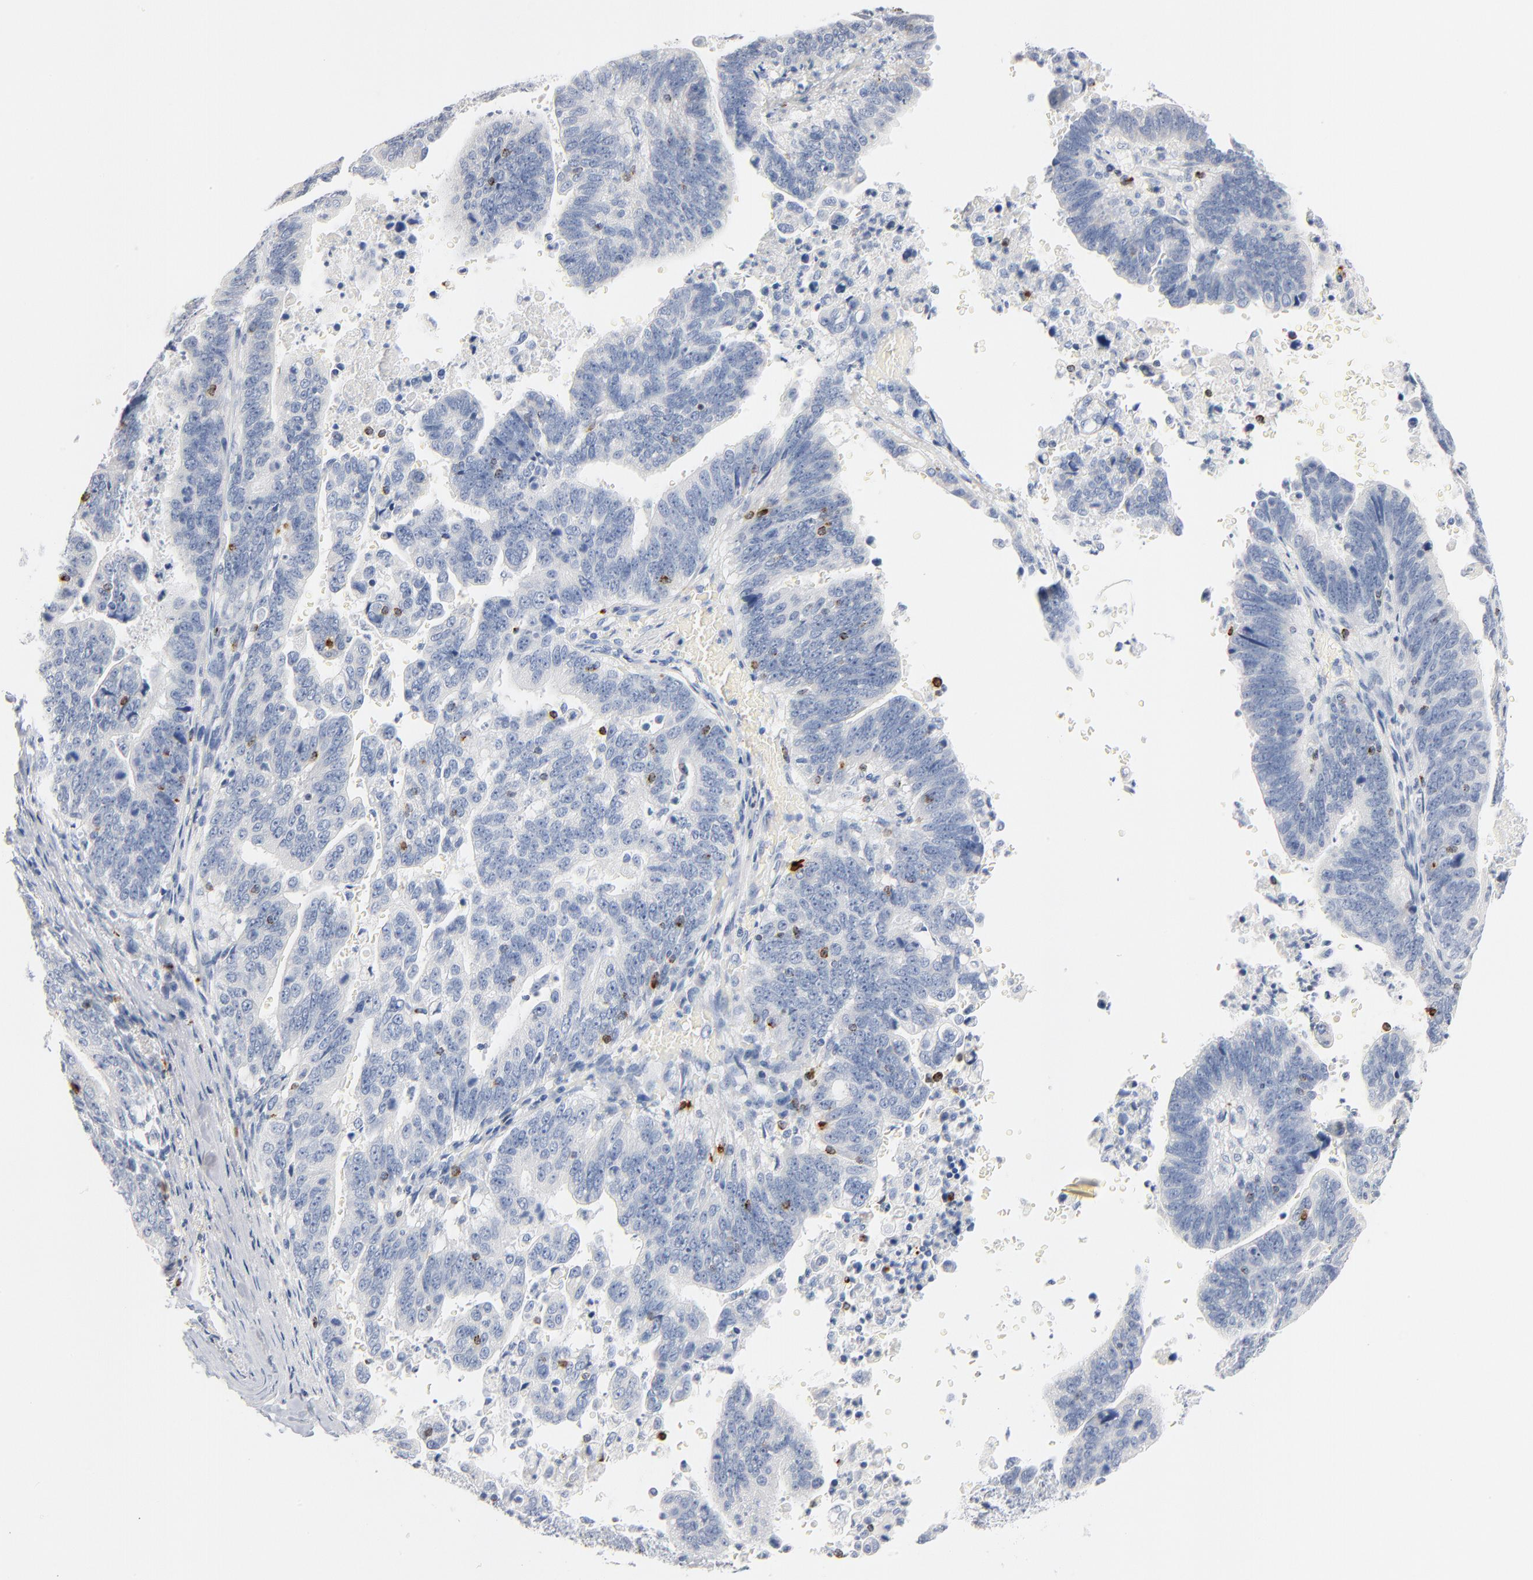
{"staining": {"intensity": "negative", "quantity": "none", "location": "none"}, "tissue": "stomach cancer", "cell_type": "Tumor cells", "image_type": "cancer", "snomed": [{"axis": "morphology", "description": "Adenocarcinoma, NOS"}, {"axis": "topography", "description": "Stomach, upper"}], "caption": "Tumor cells are negative for protein expression in human stomach cancer (adenocarcinoma).", "gene": "GZMB", "patient": {"sex": "female", "age": 50}}